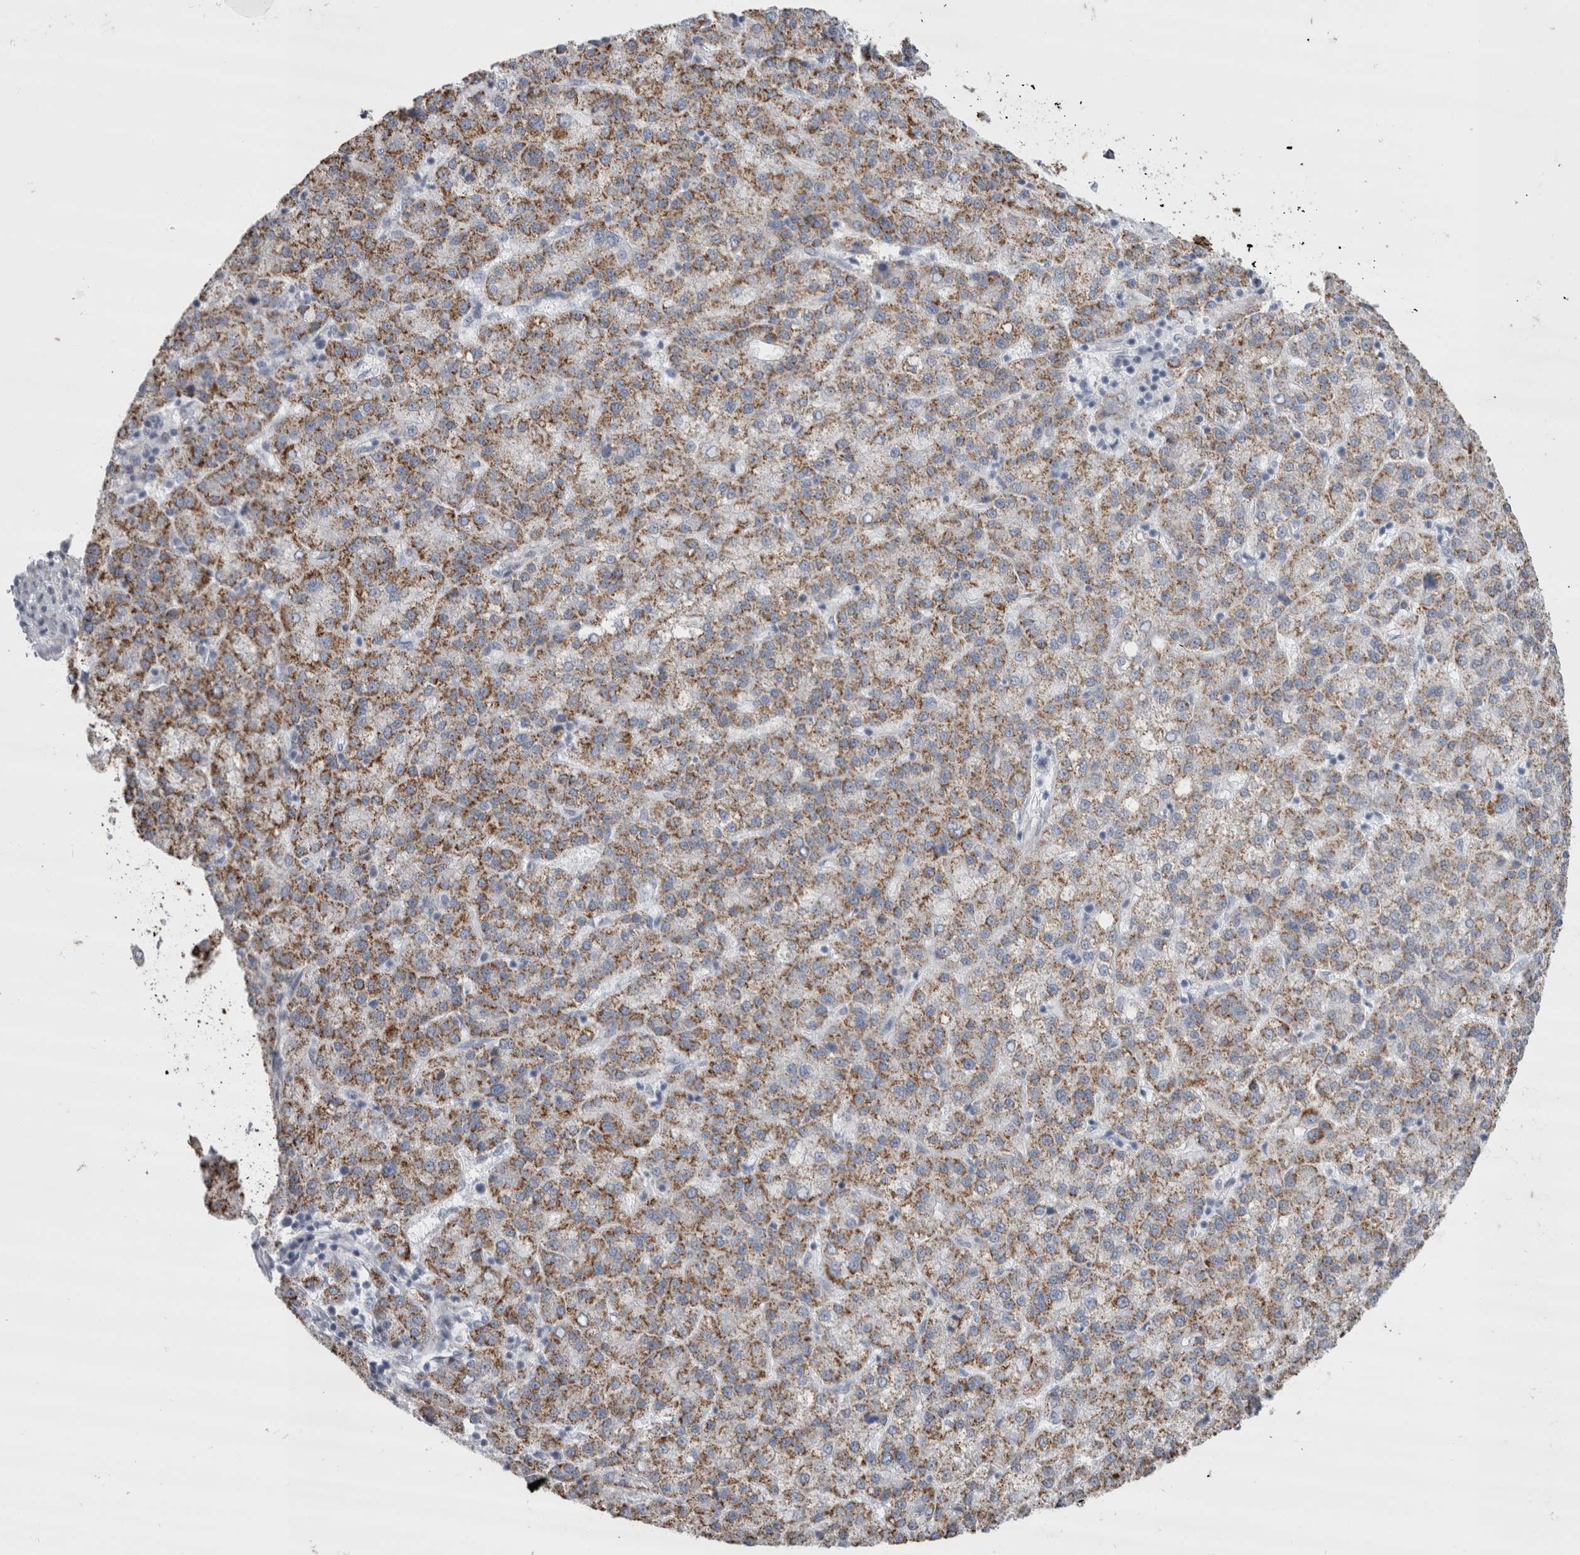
{"staining": {"intensity": "moderate", "quantity": ">75%", "location": "cytoplasmic/membranous"}, "tissue": "liver cancer", "cell_type": "Tumor cells", "image_type": "cancer", "snomed": [{"axis": "morphology", "description": "Carcinoma, Hepatocellular, NOS"}, {"axis": "topography", "description": "Liver"}], "caption": "Hepatocellular carcinoma (liver) tissue exhibits moderate cytoplasmic/membranous staining in approximately >75% of tumor cells", "gene": "PLIN1", "patient": {"sex": "female", "age": 58}}